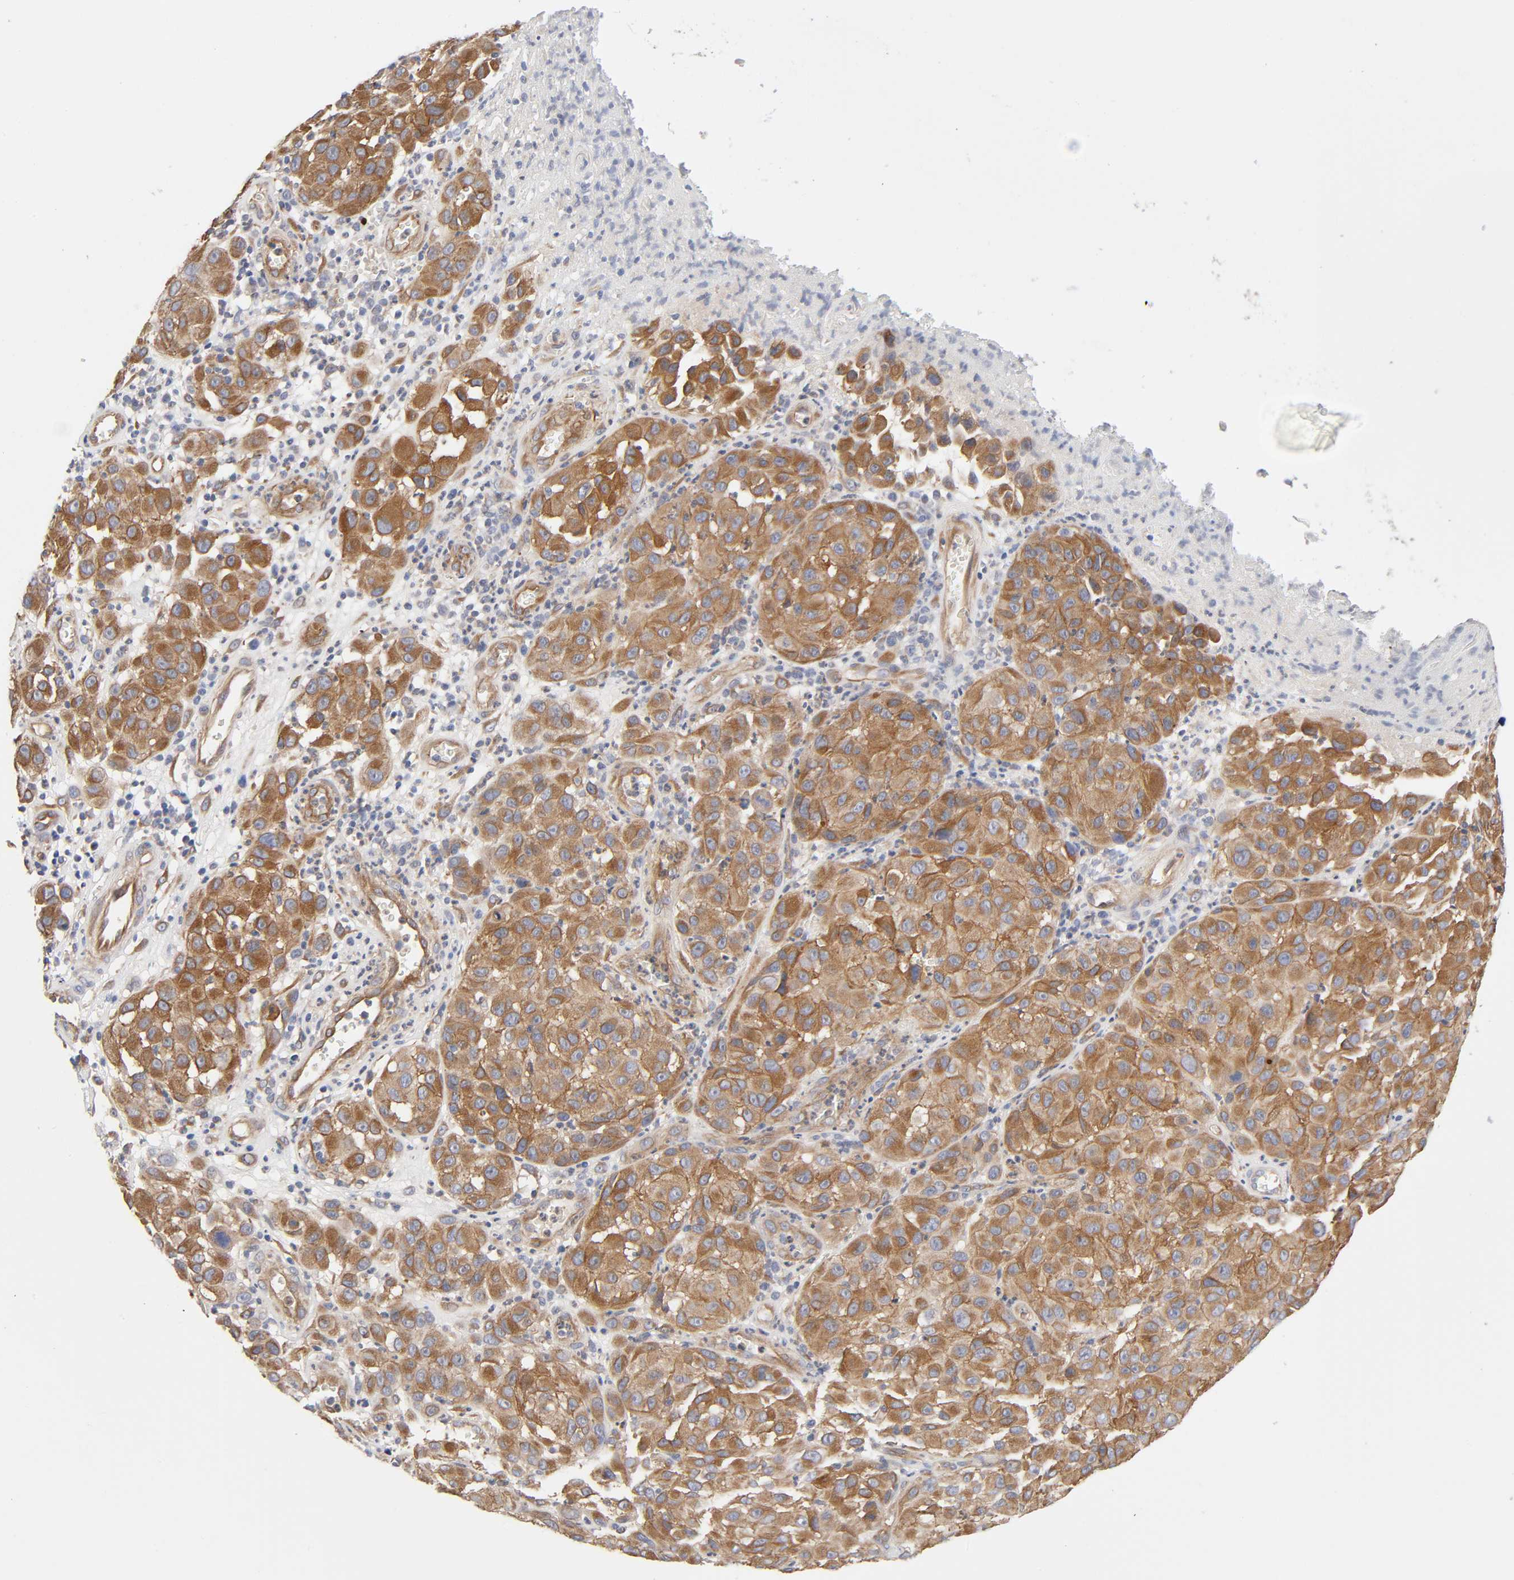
{"staining": {"intensity": "moderate", "quantity": ">75%", "location": "cytoplasmic/membranous"}, "tissue": "melanoma", "cell_type": "Tumor cells", "image_type": "cancer", "snomed": [{"axis": "morphology", "description": "Malignant melanoma, NOS"}, {"axis": "topography", "description": "Skin"}], "caption": "Immunohistochemical staining of human malignant melanoma demonstrates medium levels of moderate cytoplasmic/membranous positivity in approximately >75% of tumor cells. Nuclei are stained in blue.", "gene": "RAB13", "patient": {"sex": "female", "age": 21}}